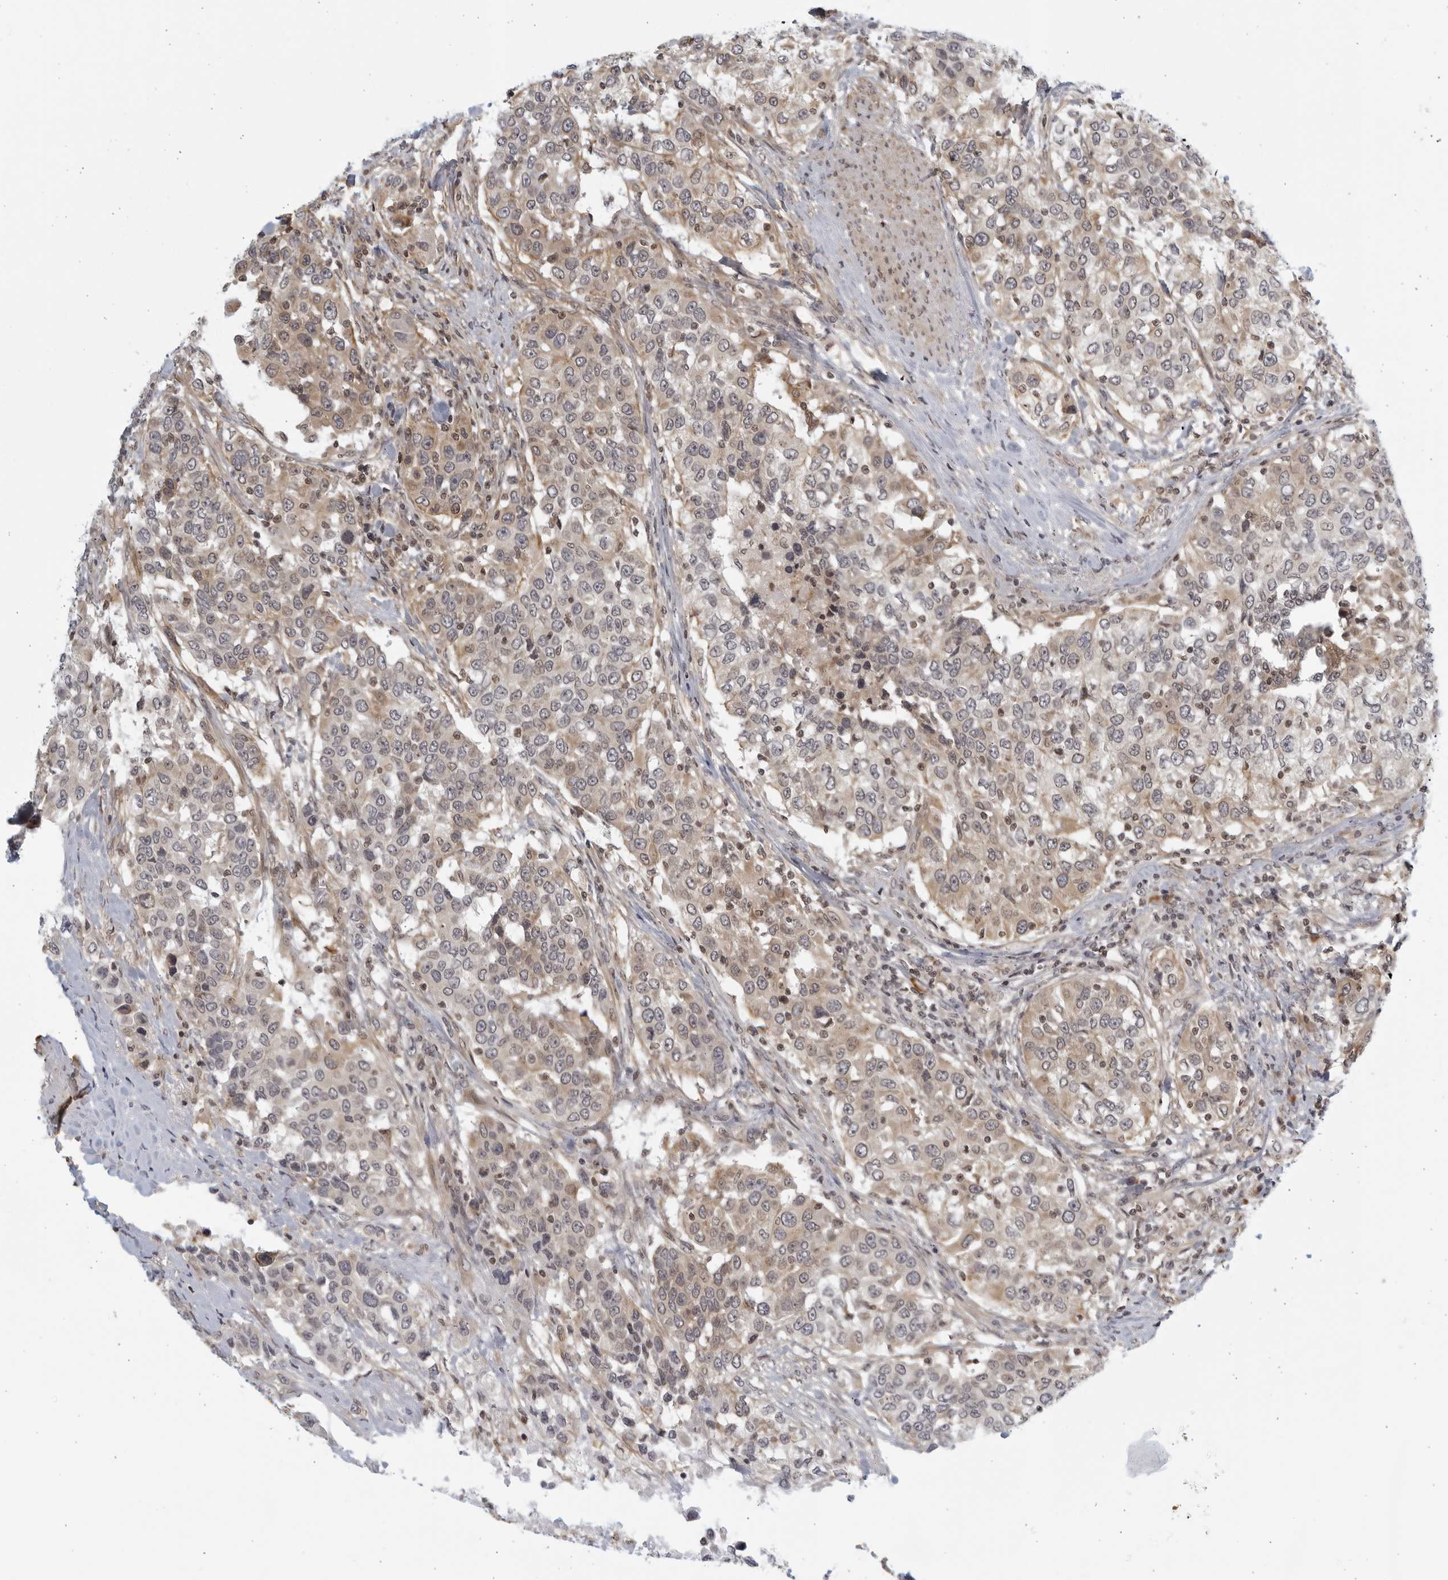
{"staining": {"intensity": "weak", "quantity": ">75%", "location": "cytoplasmic/membranous"}, "tissue": "urothelial cancer", "cell_type": "Tumor cells", "image_type": "cancer", "snomed": [{"axis": "morphology", "description": "Urothelial carcinoma, High grade"}, {"axis": "topography", "description": "Urinary bladder"}], "caption": "Immunohistochemical staining of high-grade urothelial carcinoma shows low levels of weak cytoplasmic/membranous protein positivity in about >75% of tumor cells.", "gene": "SERTAD4", "patient": {"sex": "female", "age": 80}}